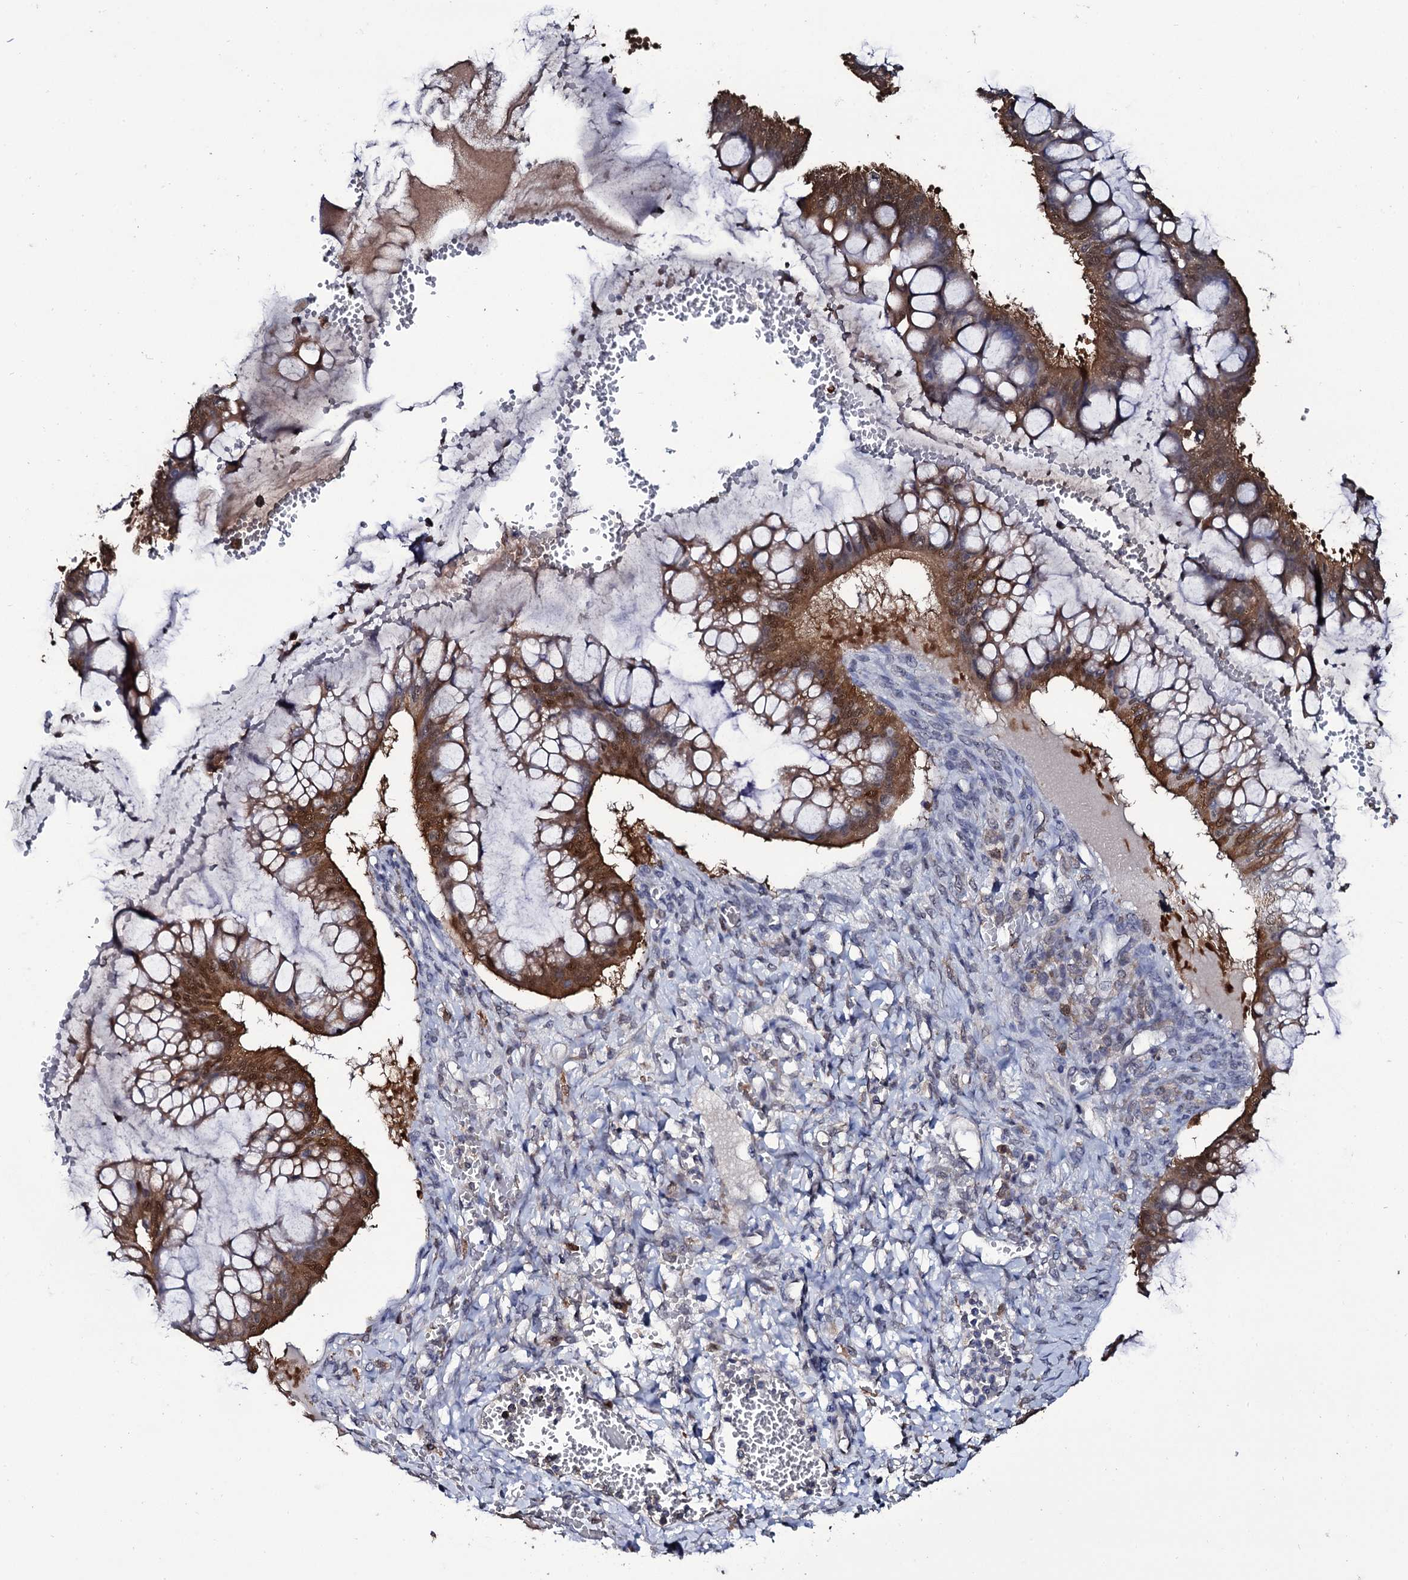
{"staining": {"intensity": "strong", "quantity": ">75%", "location": "cytoplasmic/membranous,nuclear"}, "tissue": "ovarian cancer", "cell_type": "Tumor cells", "image_type": "cancer", "snomed": [{"axis": "morphology", "description": "Cystadenocarcinoma, mucinous, NOS"}, {"axis": "topography", "description": "Ovary"}], "caption": "Immunohistochemical staining of human ovarian cancer (mucinous cystadenocarcinoma) shows high levels of strong cytoplasmic/membranous and nuclear expression in approximately >75% of tumor cells.", "gene": "CRYL1", "patient": {"sex": "female", "age": 73}}